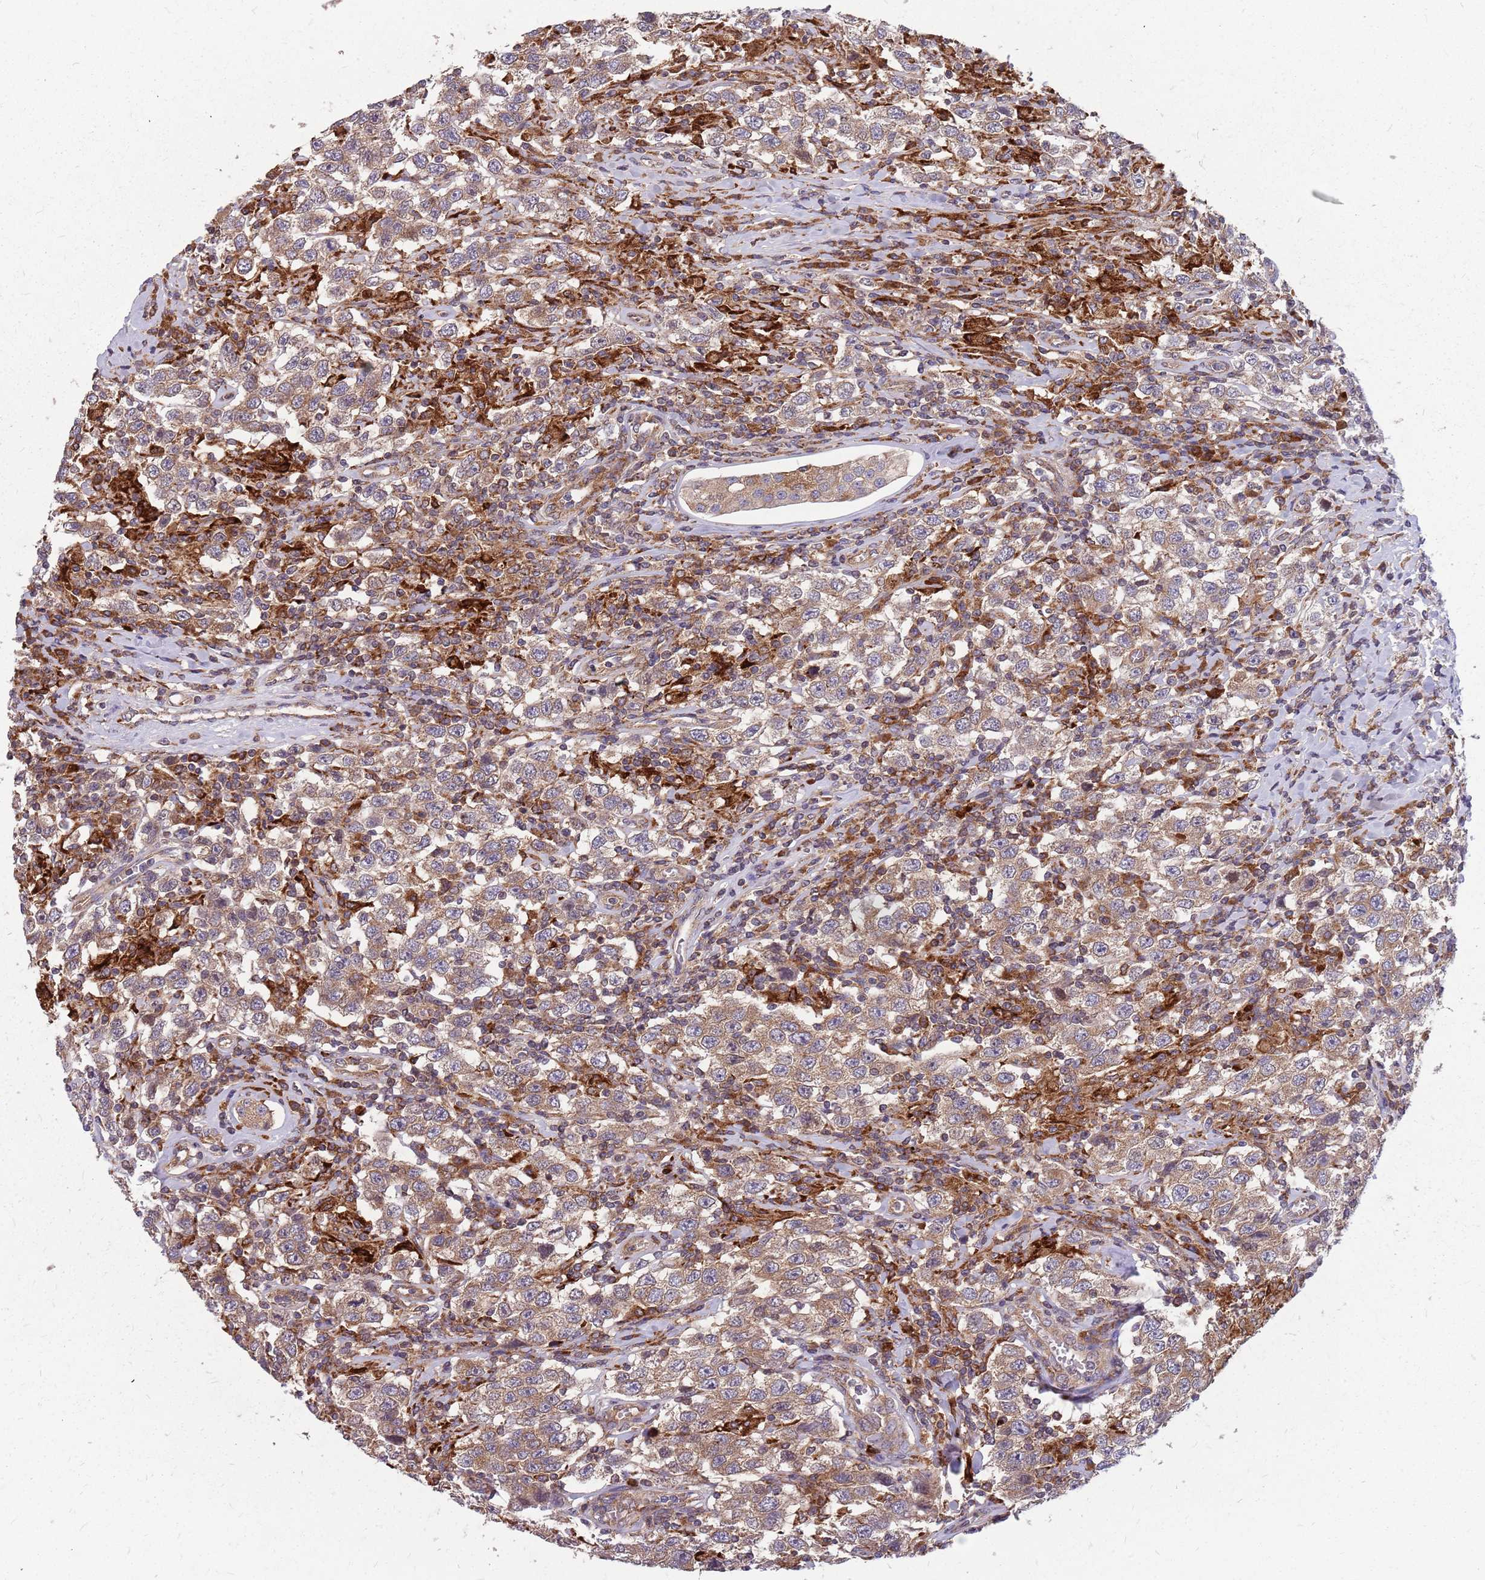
{"staining": {"intensity": "moderate", "quantity": ">75%", "location": "cytoplasmic/membranous"}, "tissue": "testis cancer", "cell_type": "Tumor cells", "image_type": "cancer", "snomed": [{"axis": "morphology", "description": "Seminoma, NOS"}, {"axis": "topography", "description": "Testis"}], "caption": "A high-resolution image shows IHC staining of testis cancer, which shows moderate cytoplasmic/membranous expression in about >75% of tumor cells.", "gene": "NME4", "patient": {"sex": "male", "age": 41}}